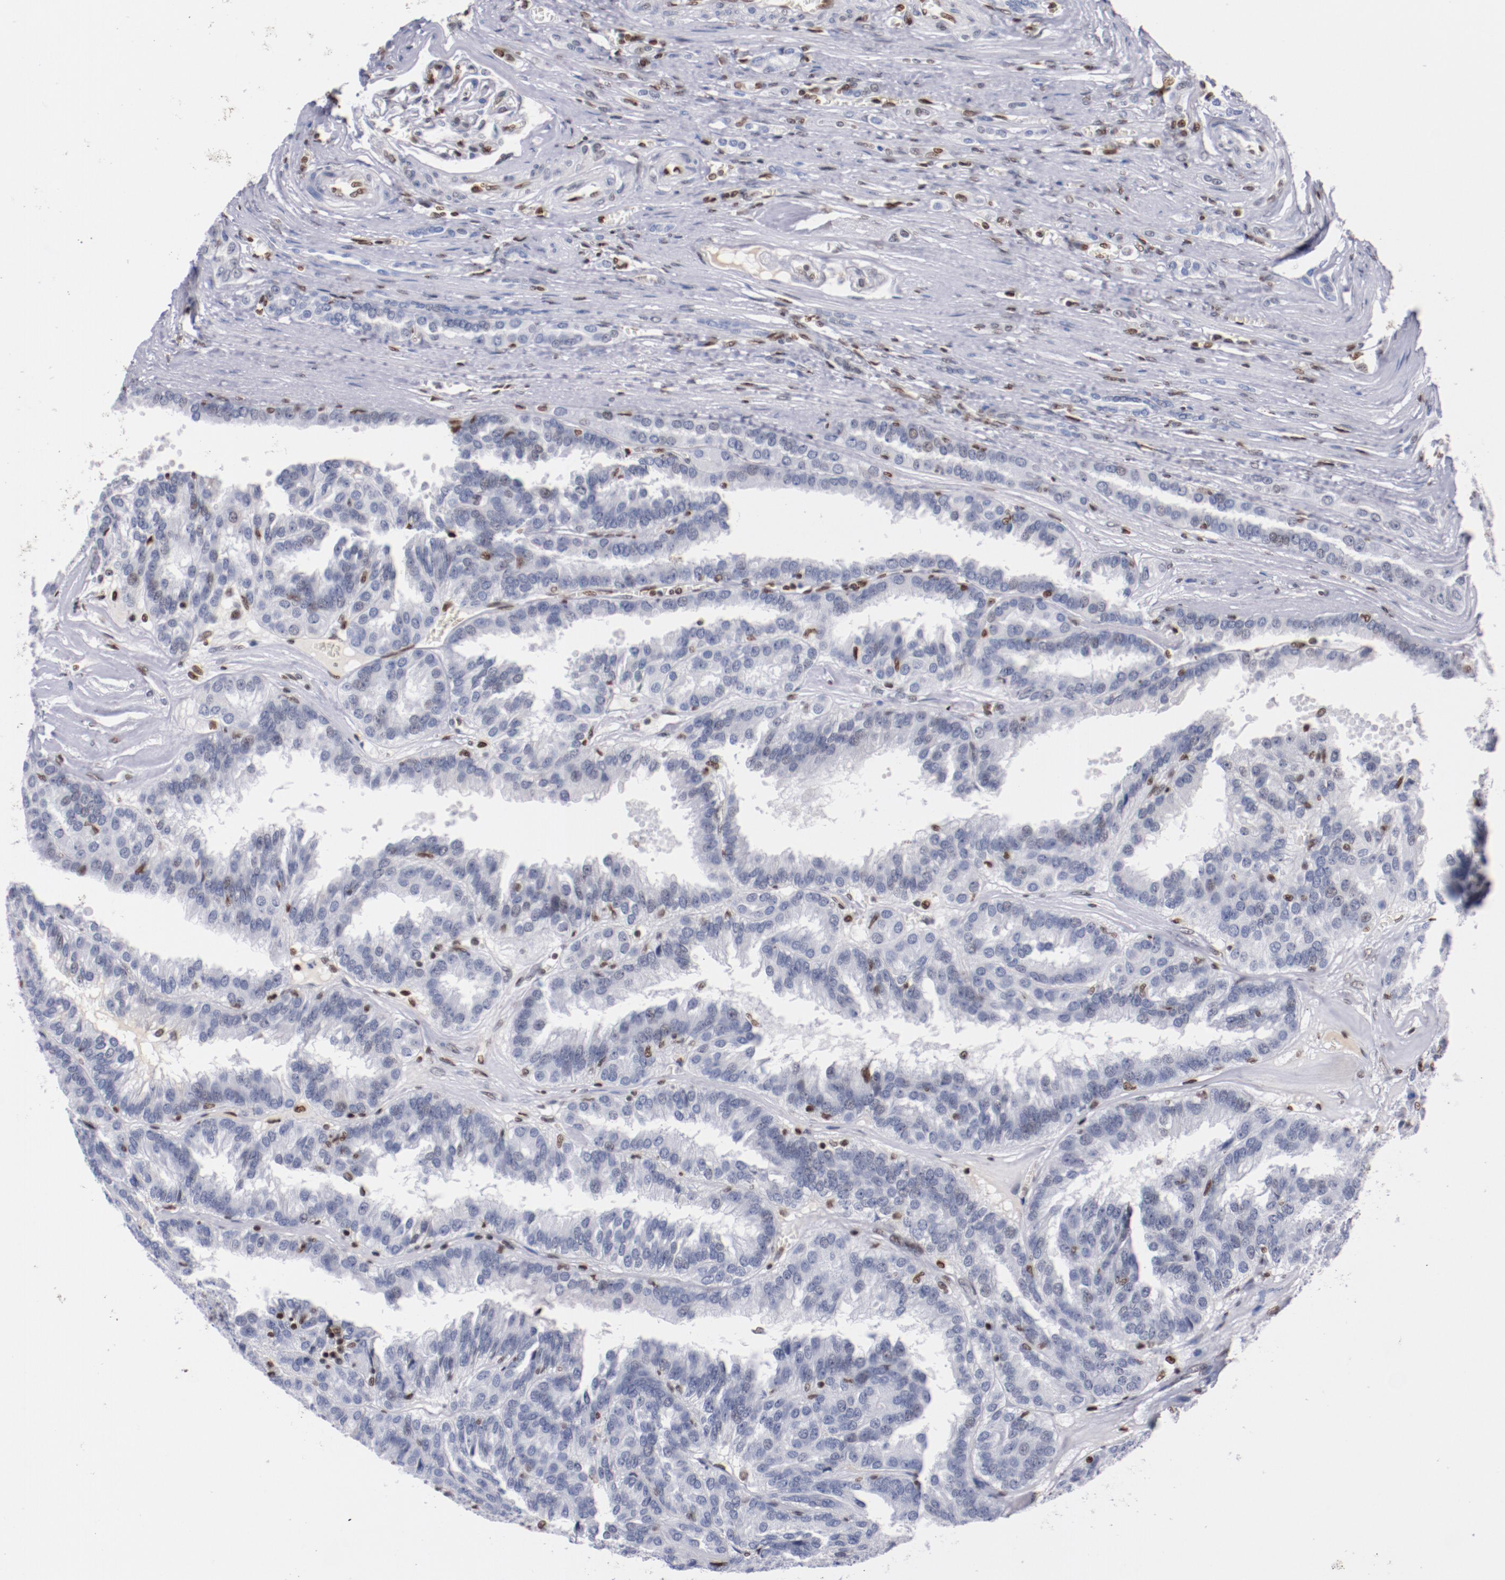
{"staining": {"intensity": "negative", "quantity": "none", "location": "none"}, "tissue": "renal cancer", "cell_type": "Tumor cells", "image_type": "cancer", "snomed": [{"axis": "morphology", "description": "Adenocarcinoma, NOS"}, {"axis": "topography", "description": "Kidney"}], "caption": "Renal cancer (adenocarcinoma) was stained to show a protein in brown. There is no significant expression in tumor cells.", "gene": "IFI16", "patient": {"sex": "male", "age": 46}}